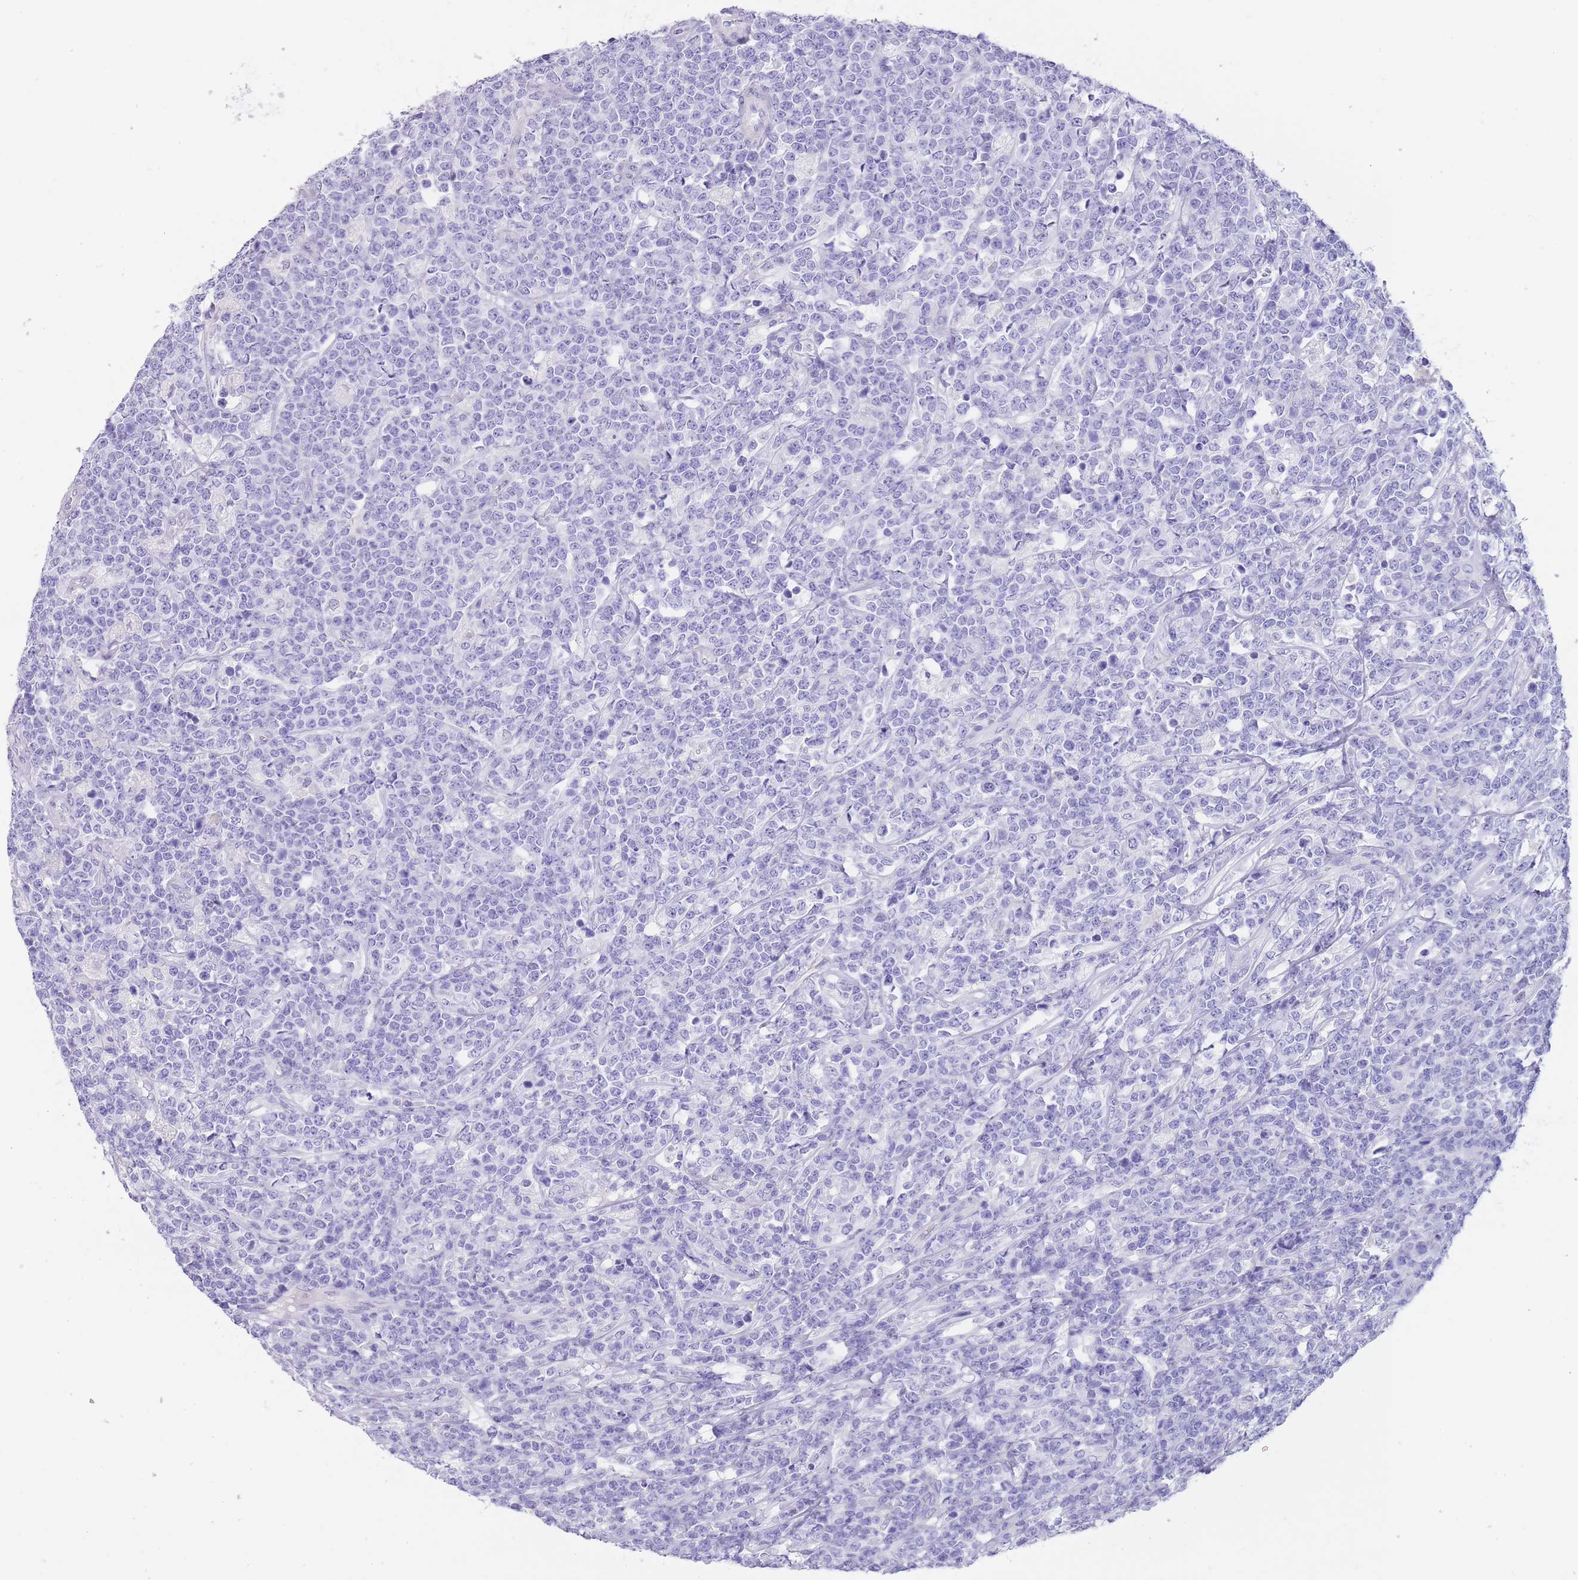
{"staining": {"intensity": "negative", "quantity": "none", "location": "none"}, "tissue": "lymphoma", "cell_type": "Tumor cells", "image_type": "cancer", "snomed": [{"axis": "morphology", "description": "Malignant lymphoma, non-Hodgkin's type, High grade"}, {"axis": "topography", "description": "Small intestine"}], "caption": "An image of human high-grade malignant lymphoma, non-Hodgkin's type is negative for staining in tumor cells.", "gene": "RAI2", "patient": {"sex": "male", "age": 8}}